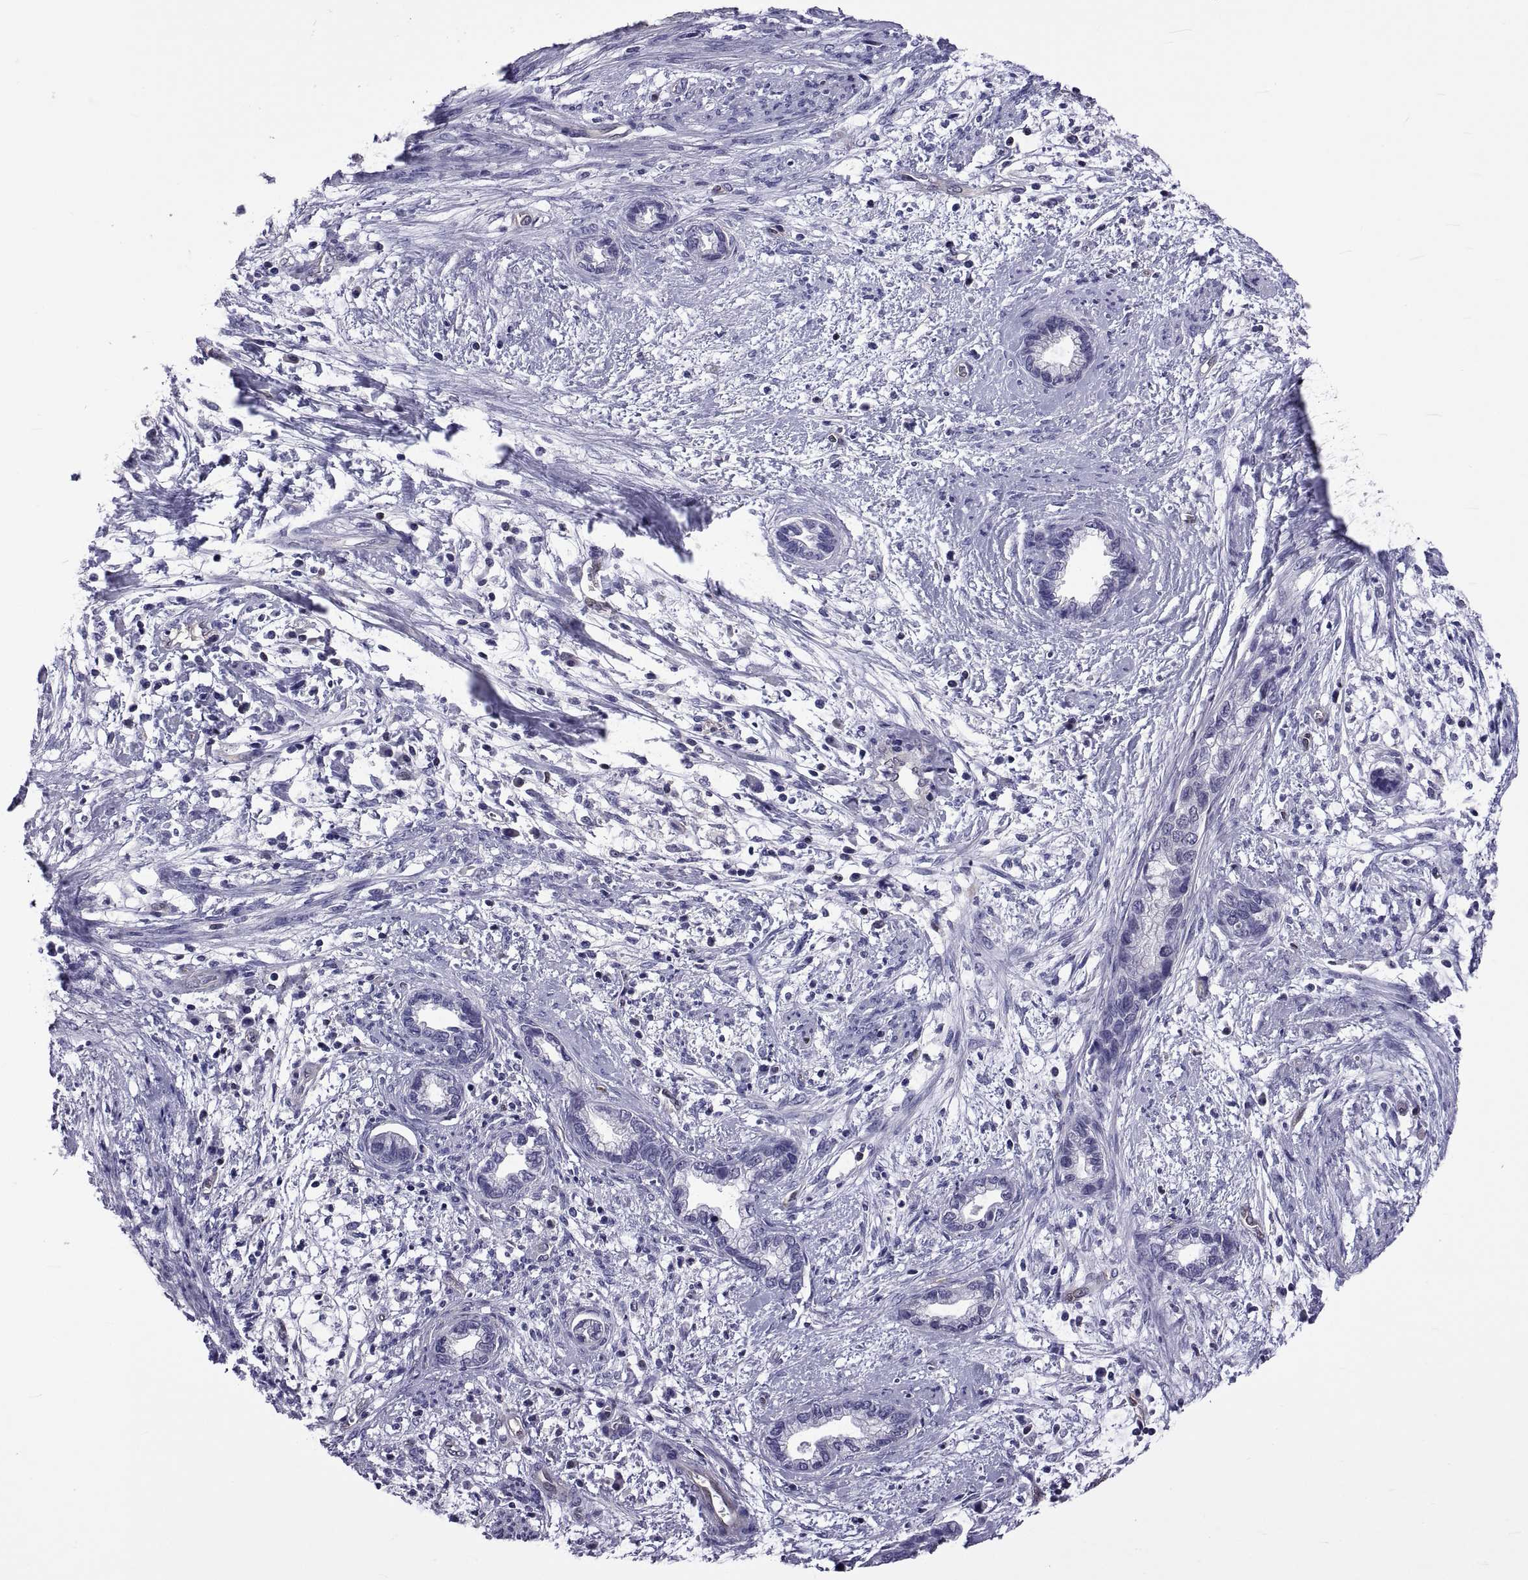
{"staining": {"intensity": "negative", "quantity": "none", "location": "none"}, "tissue": "cervical cancer", "cell_type": "Tumor cells", "image_type": "cancer", "snomed": [{"axis": "morphology", "description": "Adenocarcinoma, NOS"}, {"axis": "topography", "description": "Cervix"}], "caption": "IHC photomicrograph of cervical cancer stained for a protein (brown), which exhibits no positivity in tumor cells.", "gene": "LCN9", "patient": {"sex": "female", "age": 62}}